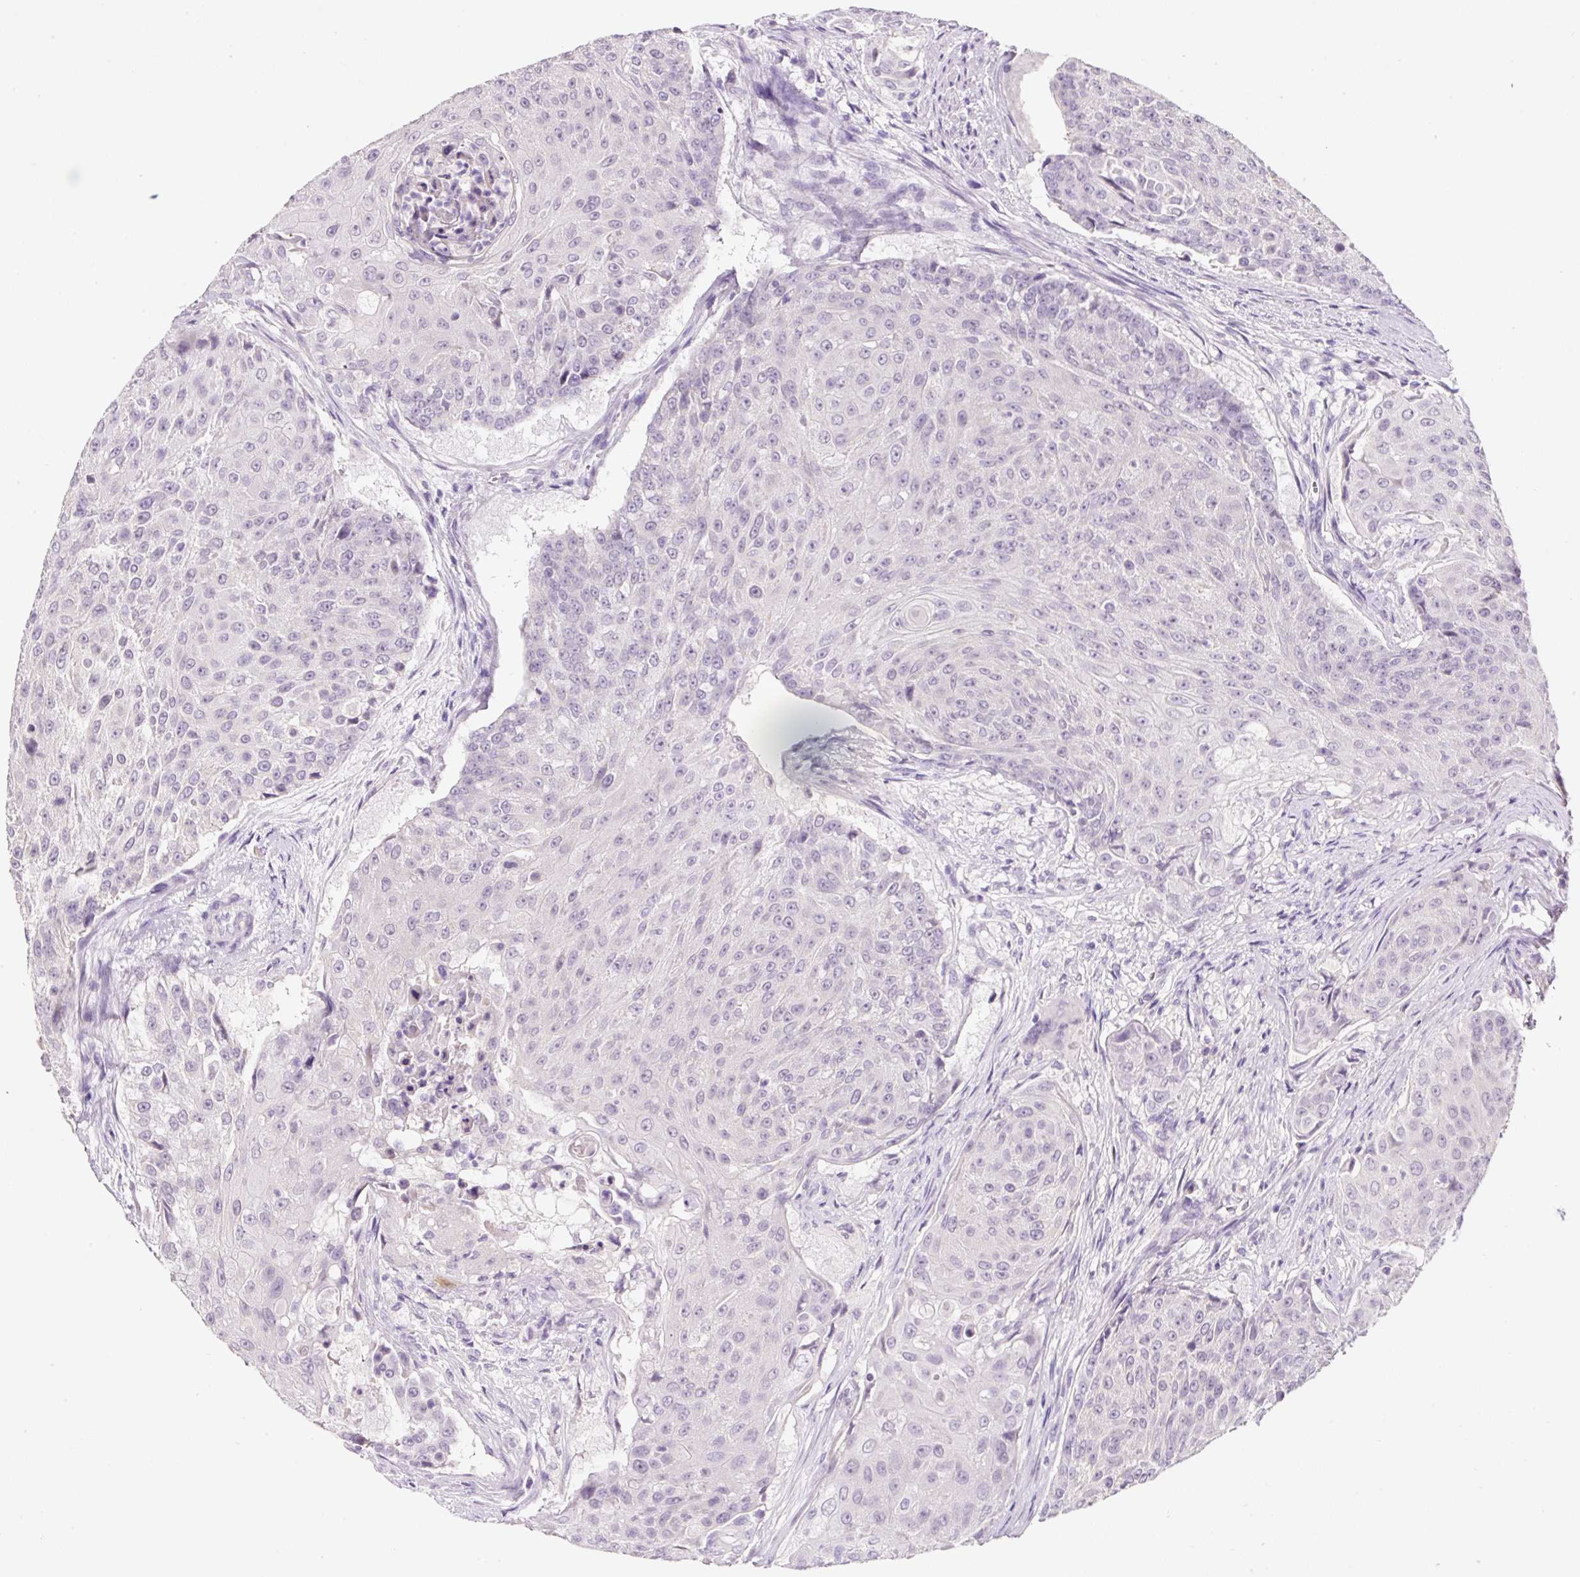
{"staining": {"intensity": "negative", "quantity": "none", "location": "none"}, "tissue": "urothelial cancer", "cell_type": "Tumor cells", "image_type": "cancer", "snomed": [{"axis": "morphology", "description": "Urothelial carcinoma, High grade"}, {"axis": "topography", "description": "Urinary bladder"}], "caption": "DAB immunohistochemical staining of urothelial cancer displays no significant expression in tumor cells.", "gene": "SYP", "patient": {"sex": "female", "age": 63}}